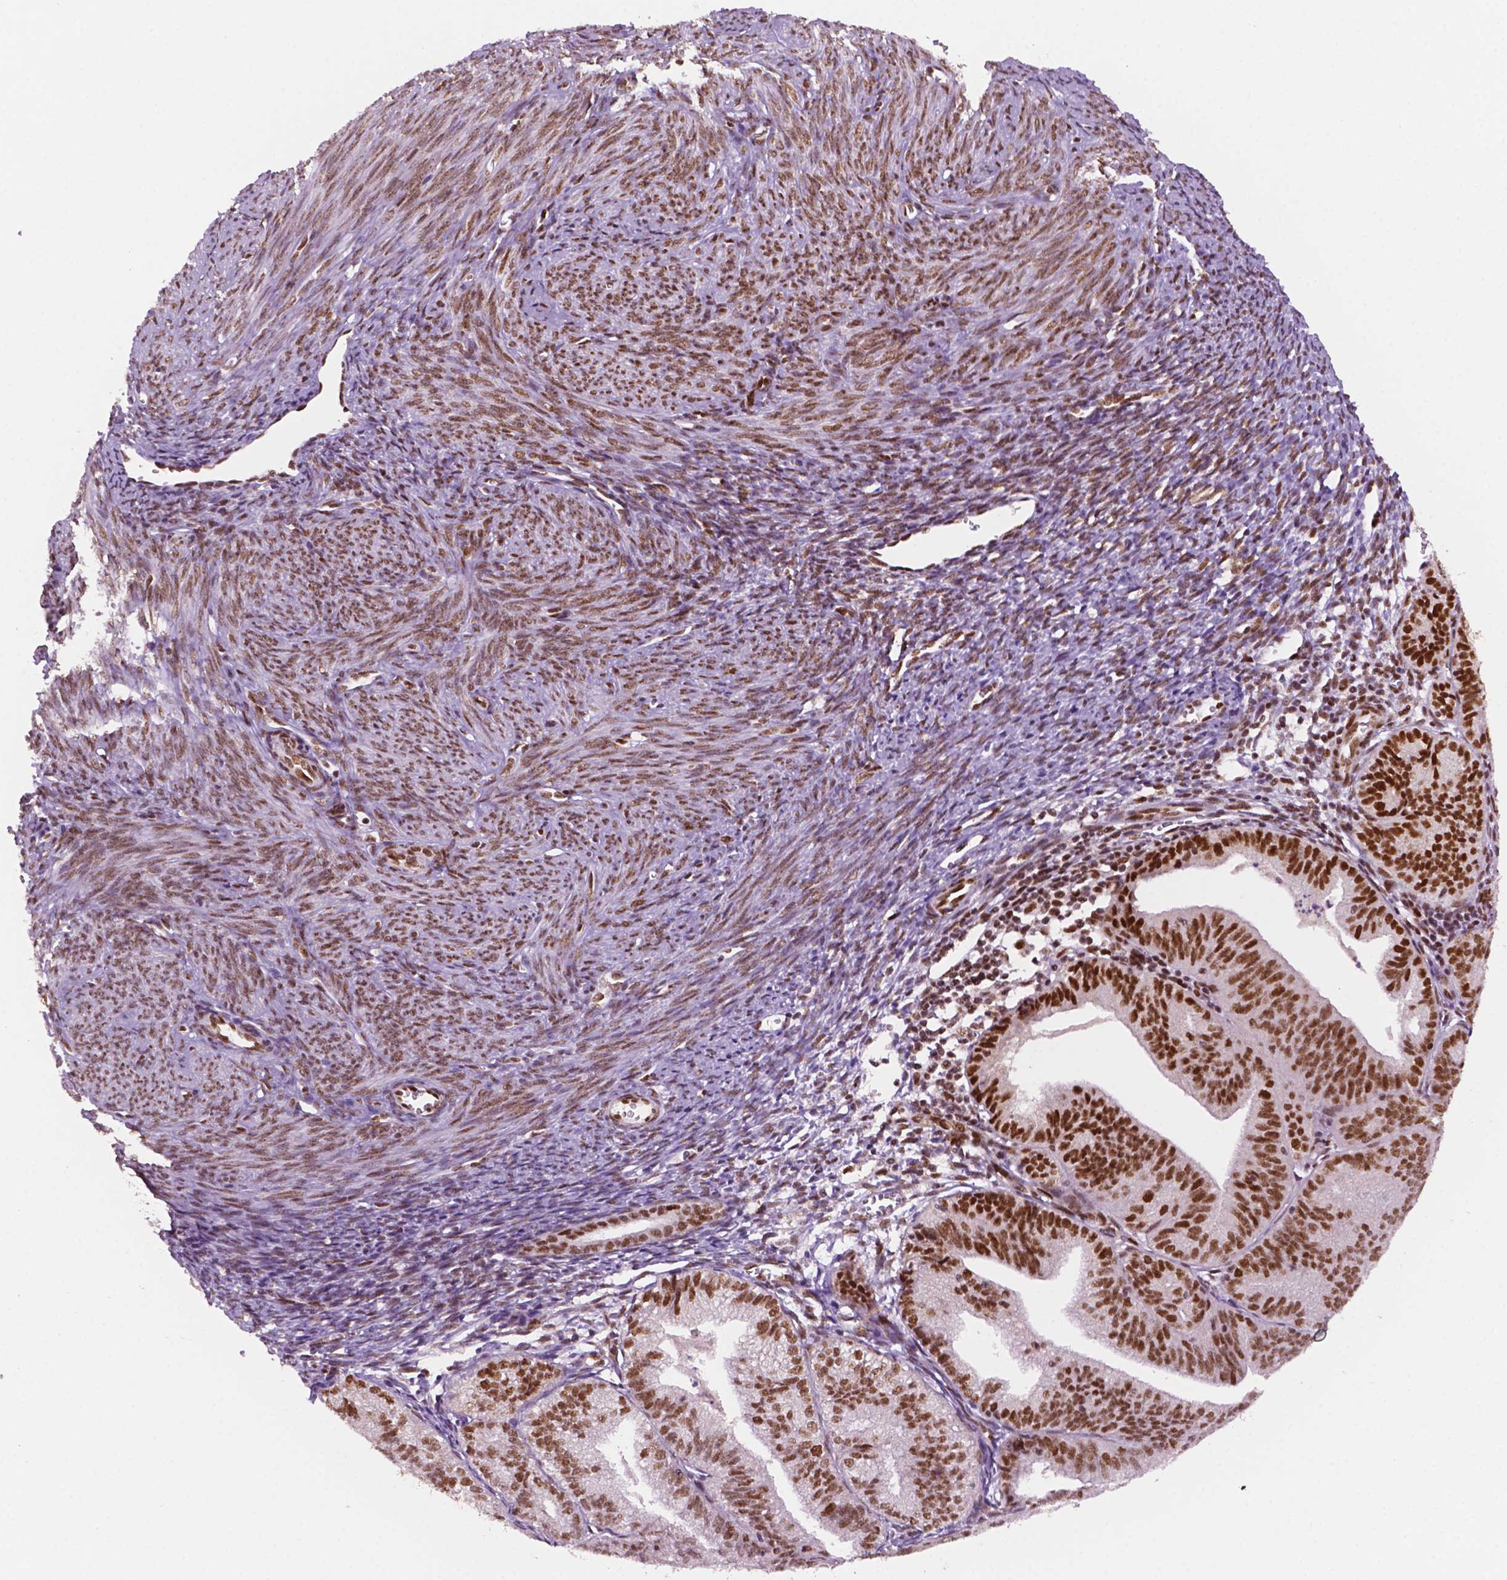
{"staining": {"intensity": "moderate", "quantity": "<25%", "location": "nuclear"}, "tissue": "endometrial cancer", "cell_type": "Tumor cells", "image_type": "cancer", "snomed": [{"axis": "morphology", "description": "Adenocarcinoma, NOS"}, {"axis": "topography", "description": "Endometrium"}], "caption": "Endometrial adenocarcinoma stained for a protein demonstrates moderate nuclear positivity in tumor cells.", "gene": "MLH1", "patient": {"sex": "female", "age": 70}}